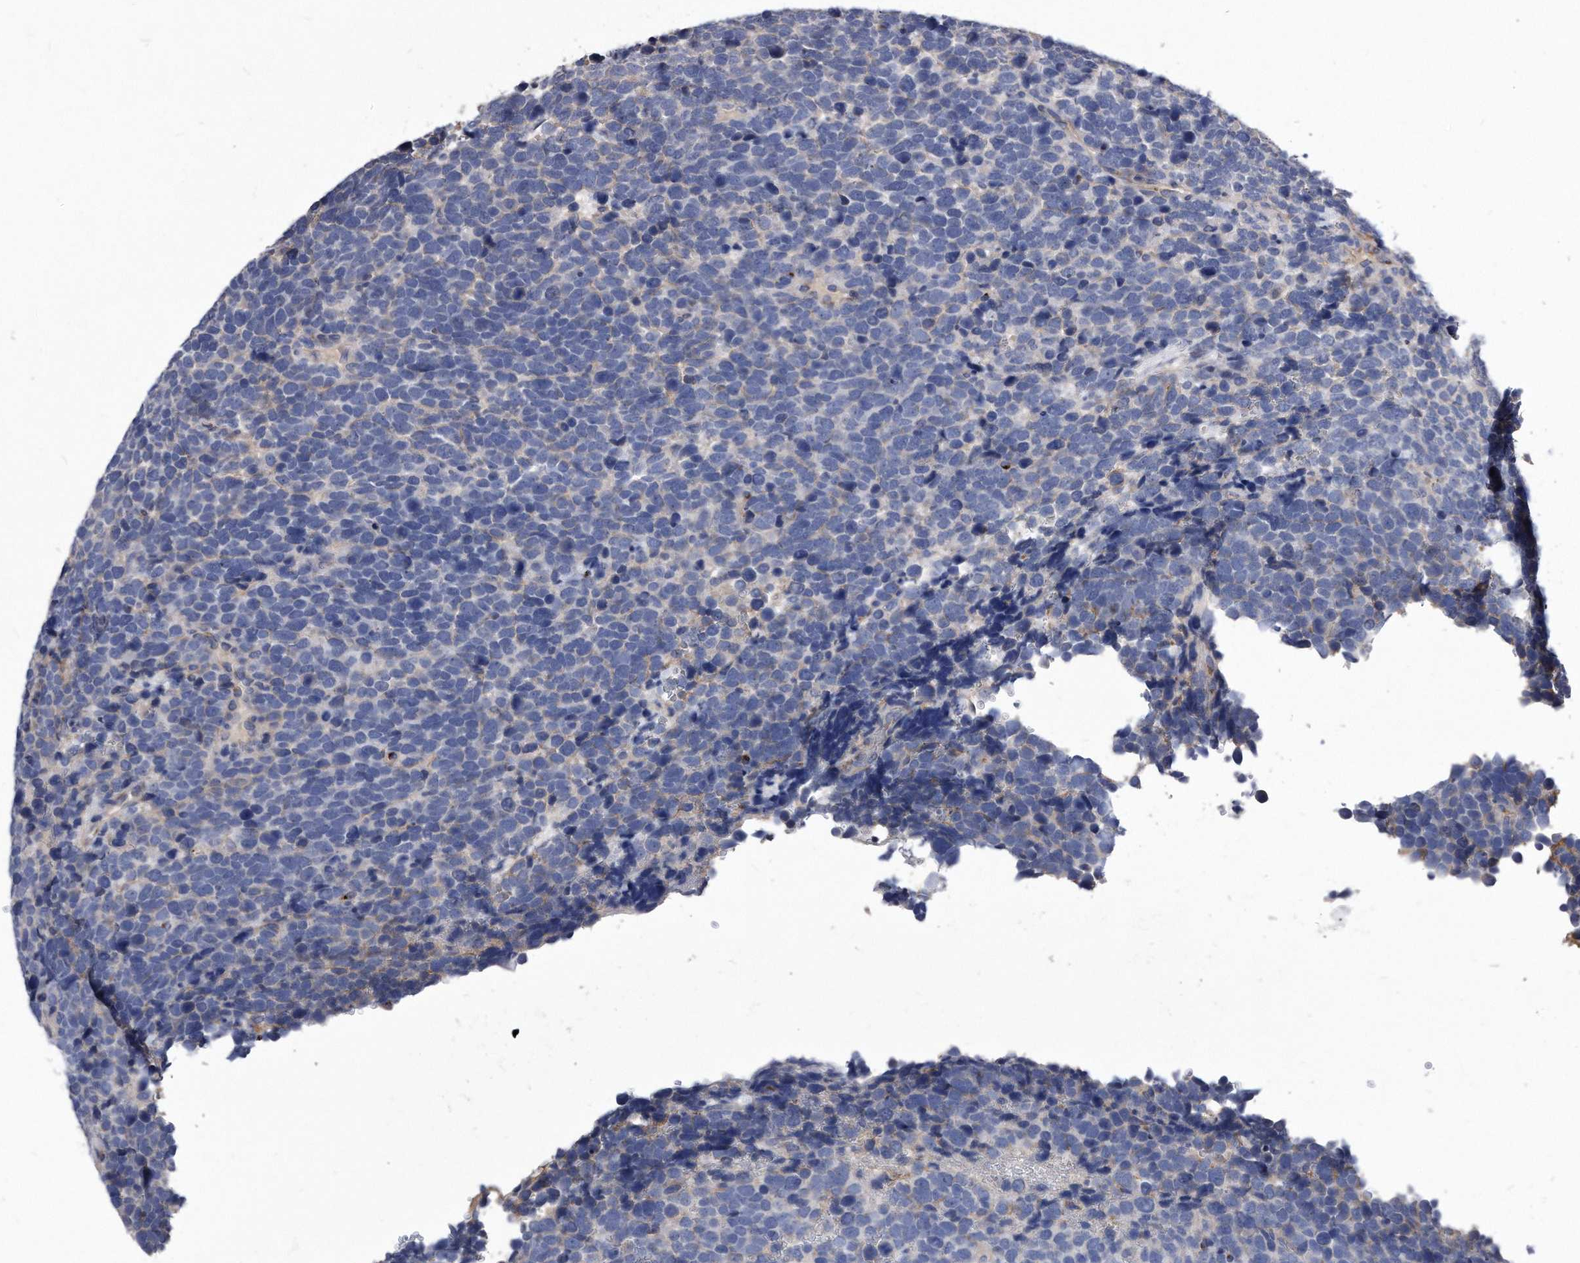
{"staining": {"intensity": "negative", "quantity": "none", "location": "none"}, "tissue": "urothelial cancer", "cell_type": "Tumor cells", "image_type": "cancer", "snomed": [{"axis": "morphology", "description": "Urothelial carcinoma, High grade"}, {"axis": "topography", "description": "Urinary bladder"}], "caption": "IHC of human urothelial cancer reveals no staining in tumor cells.", "gene": "MGAT4A", "patient": {"sex": "female", "age": 82}}